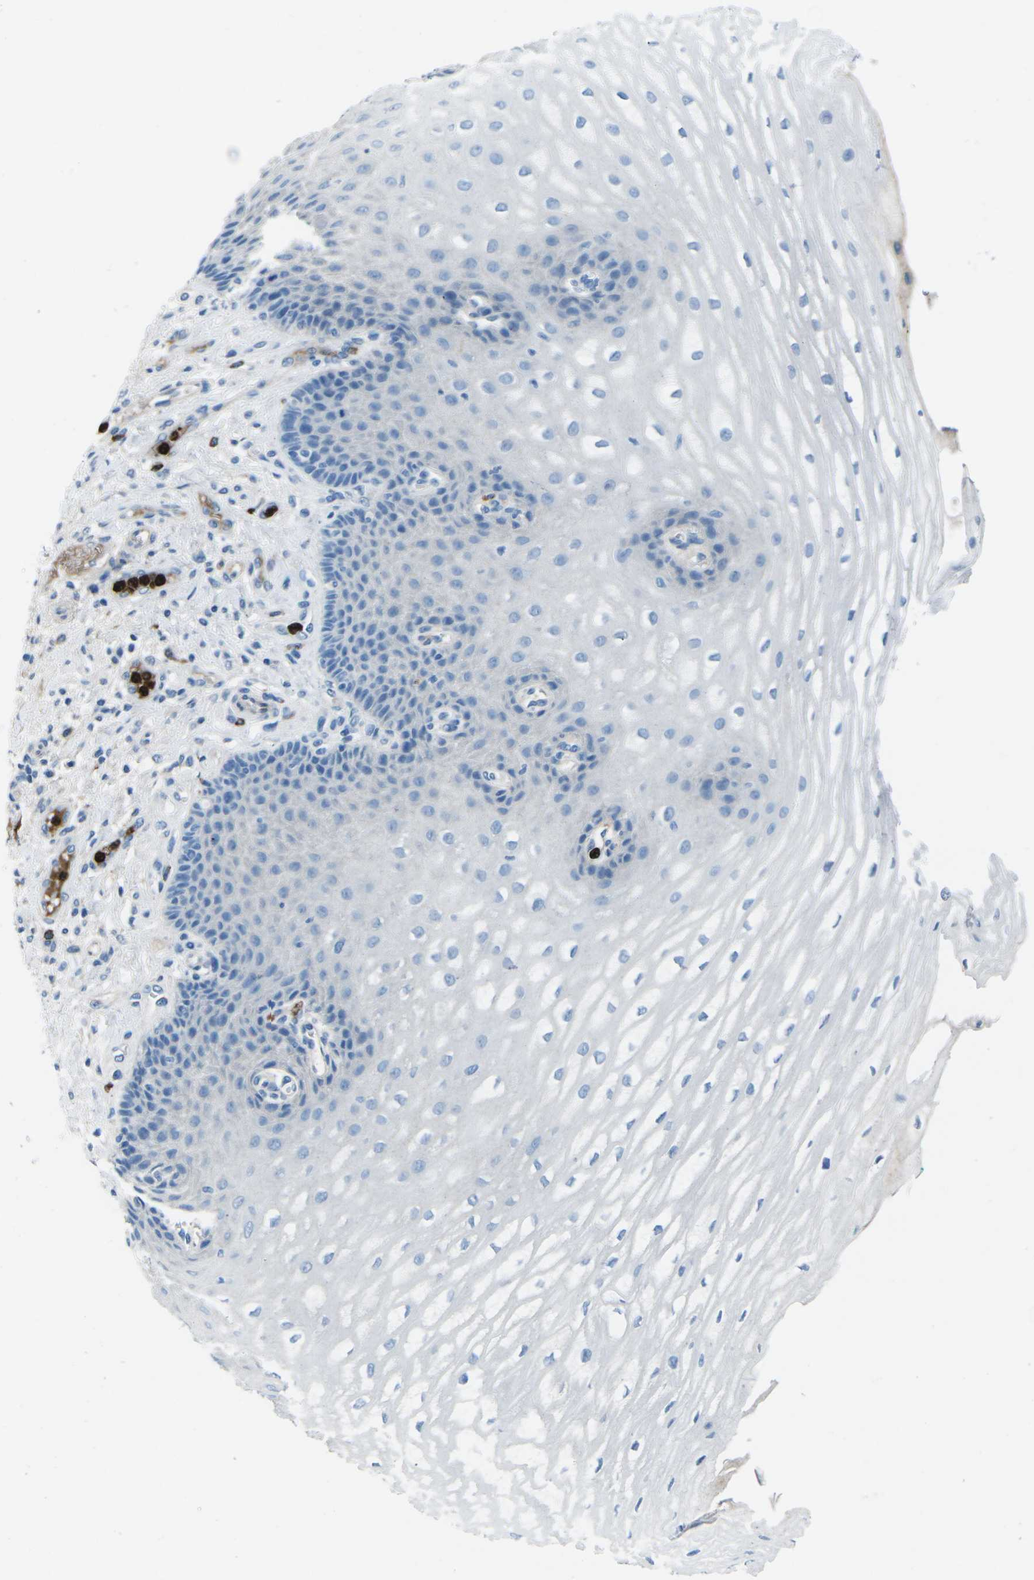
{"staining": {"intensity": "negative", "quantity": "none", "location": "none"}, "tissue": "esophagus", "cell_type": "Squamous epithelial cells", "image_type": "normal", "snomed": [{"axis": "morphology", "description": "Normal tissue, NOS"}, {"axis": "topography", "description": "Esophagus"}], "caption": "High power microscopy image of an IHC histopathology image of unremarkable esophagus, revealing no significant staining in squamous epithelial cells.", "gene": "FCN1", "patient": {"sex": "male", "age": 54}}